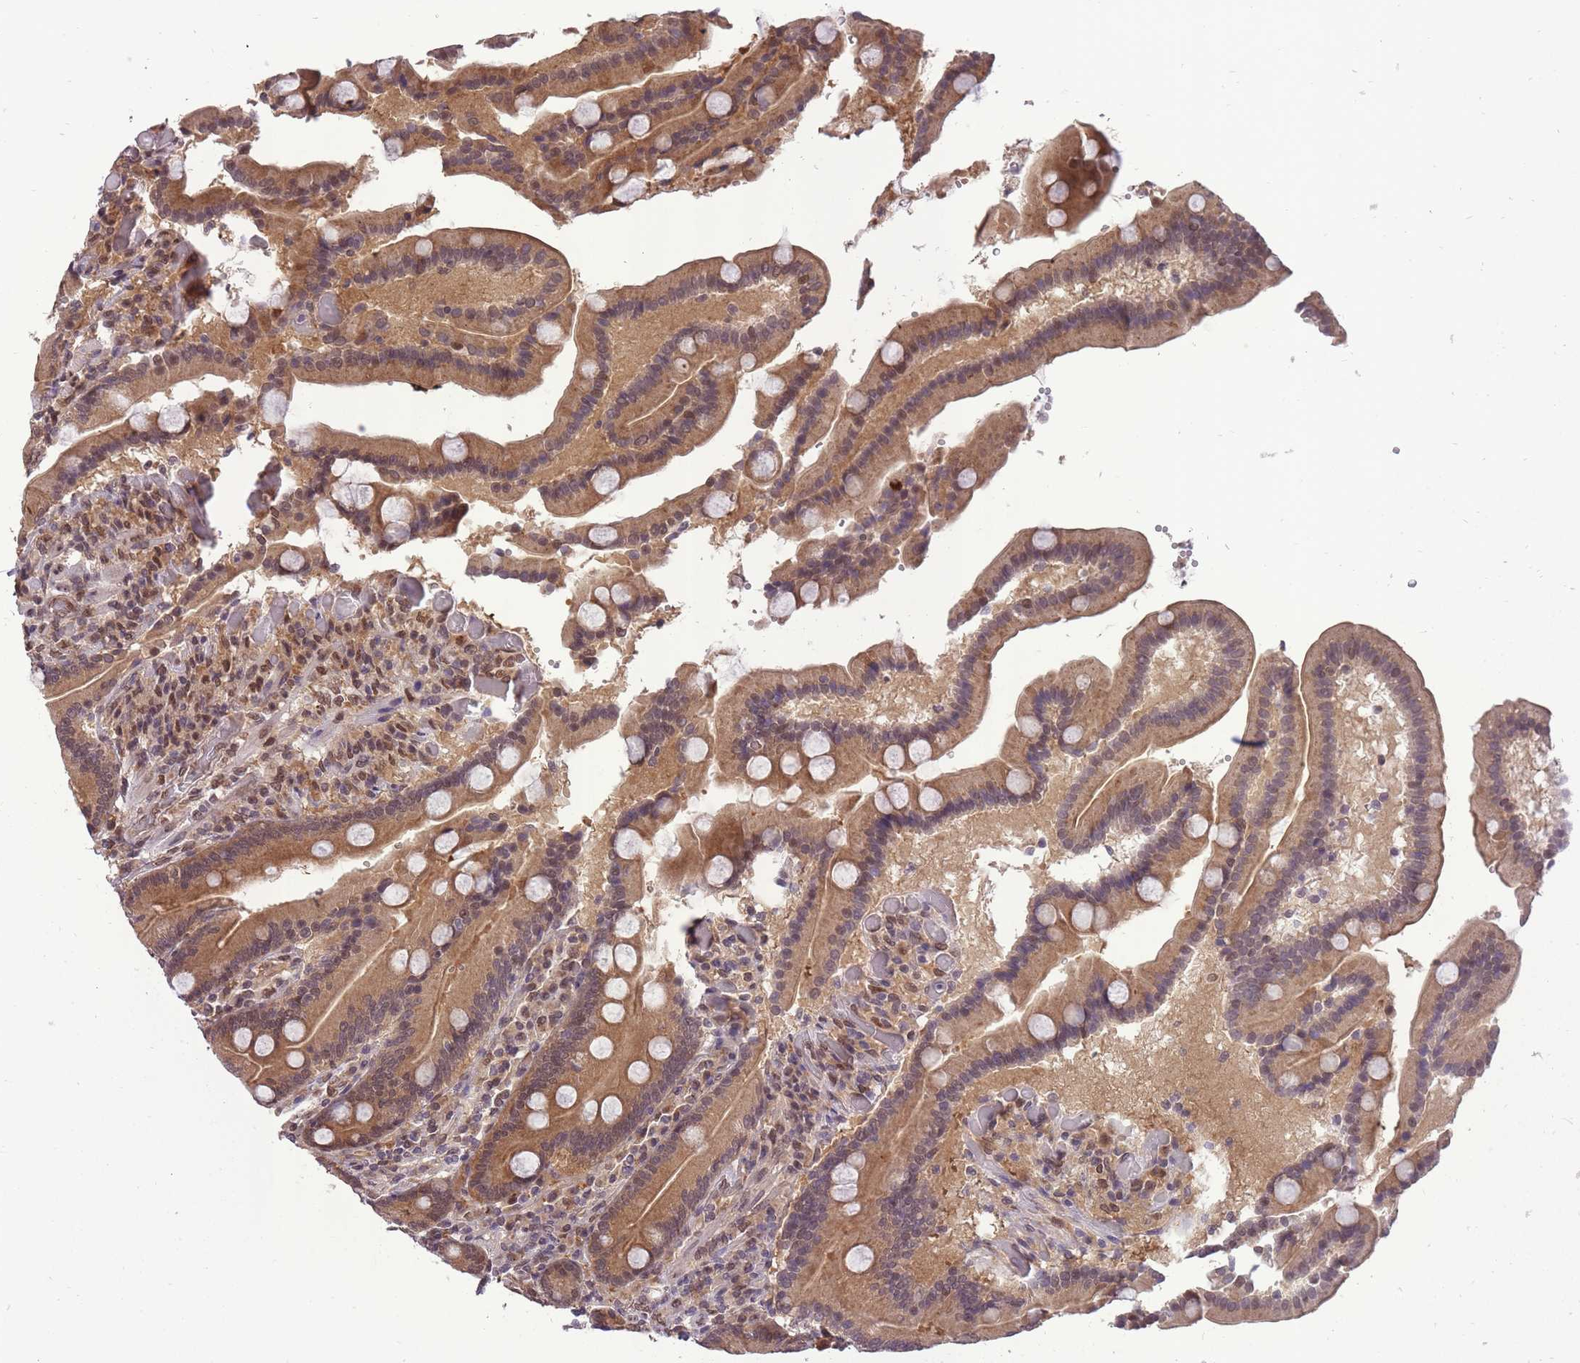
{"staining": {"intensity": "moderate", "quantity": ">75%", "location": "cytoplasmic/membranous,nuclear"}, "tissue": "duodenum", "cell_type": "Glandular cells", "image_type": "normal", "snomed": [{"axis": "morphology", "description": "Normal tissue, NOS"}, {"axis": "topography", "description": "Duodenum"}], "caption": "Duodenum was stained to show a protein in brown. There is medium levels of moderate cytoplasmic/membranous,nuclear positivity in approximately >75% of glandular cells. The staining was performed using DAB to visualize the protein expression in brown, while the nuclei were stained in blue with hematoxylin (Magnification: 20x).", "gene": "CDIP1", "patient": {"sex": "female", "age": 62}}